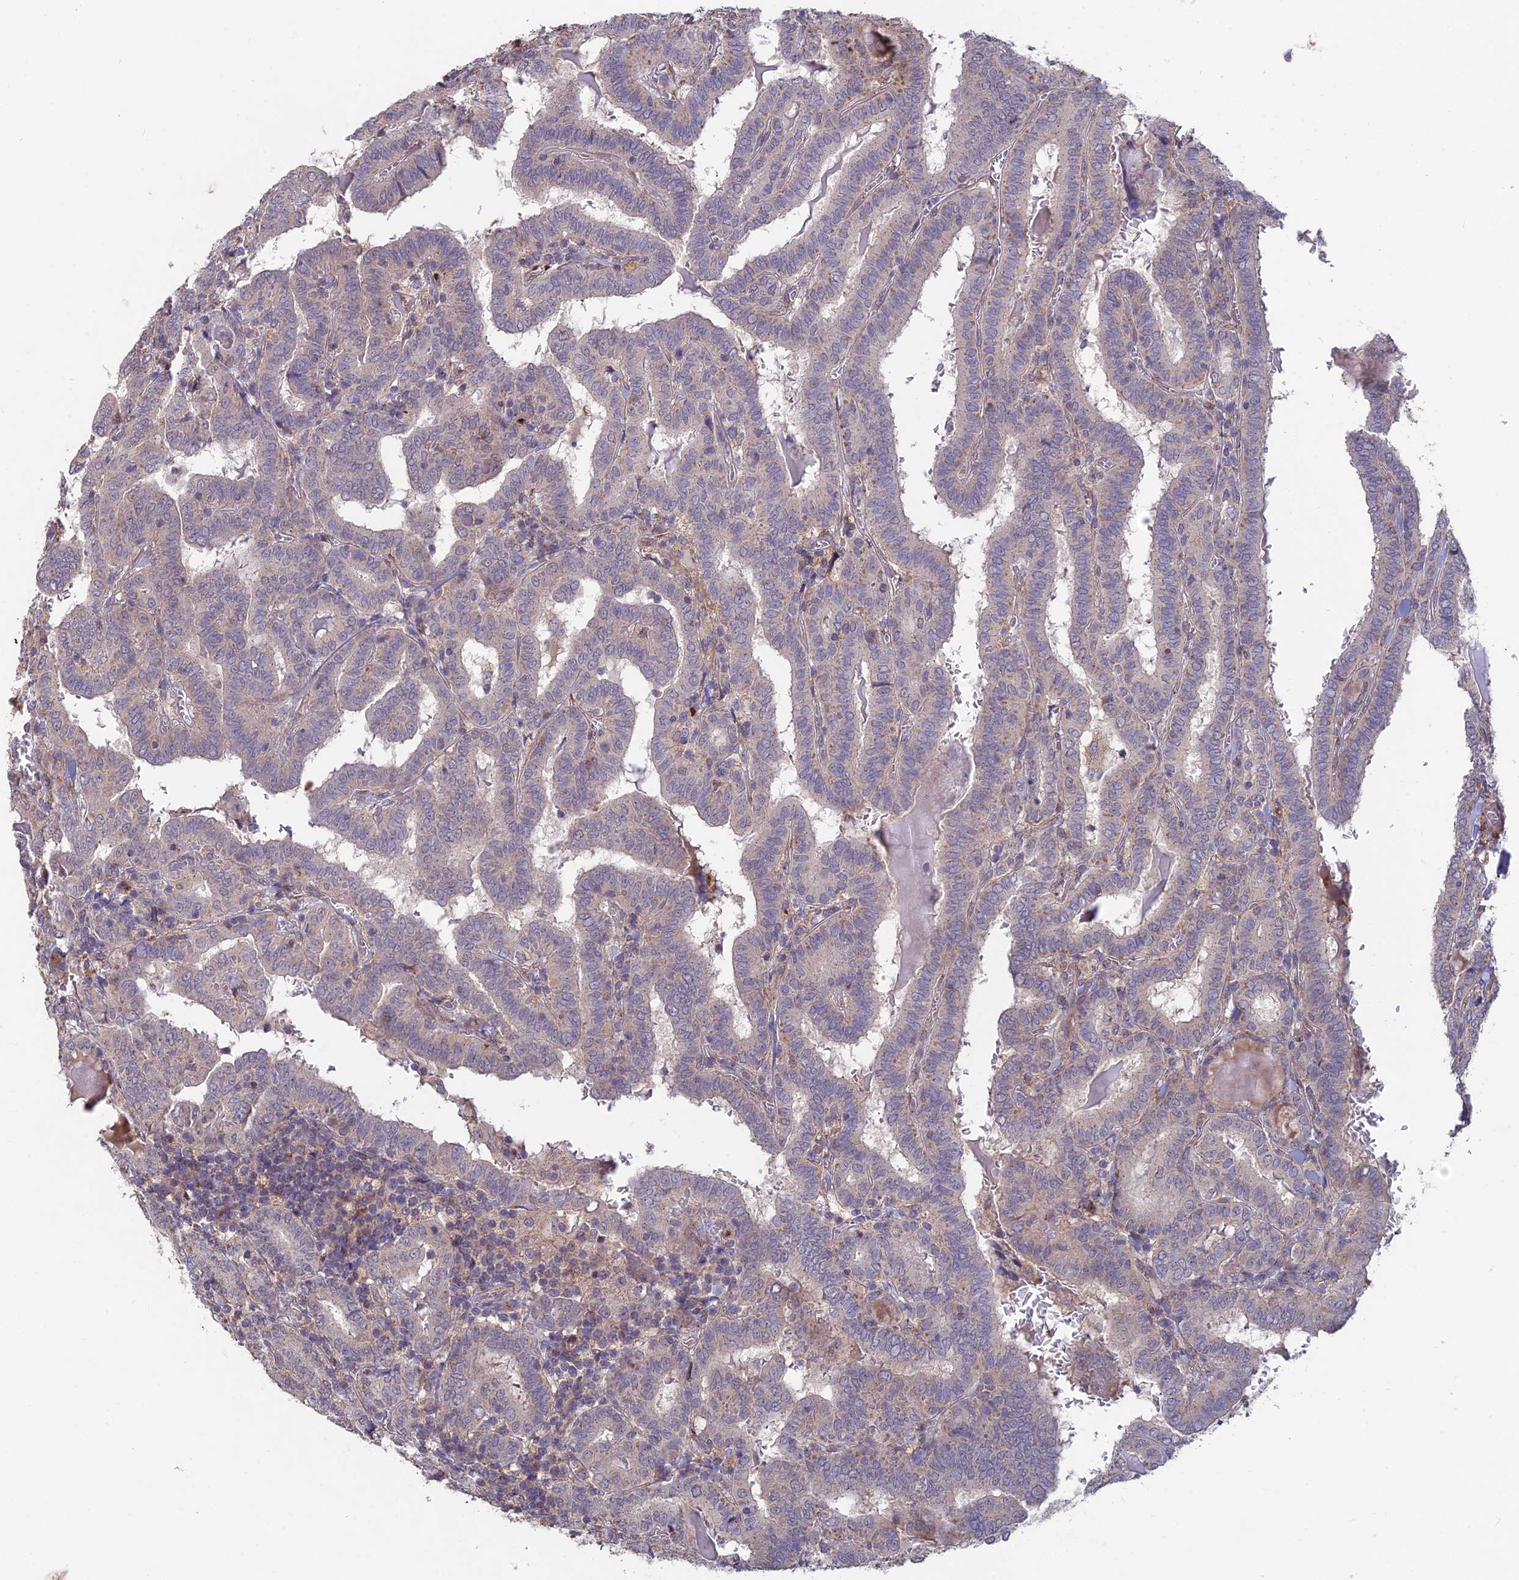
{"staining": {"intensity": "weak", "quantity": "<25%", "location": "cytoplasmic/membranous"}, "tissue": "thyroid cancer", "cell_type": "Tumor cells", "image_type": "cancer", "snomed": [{"axis": "morphology", "description": "Papillary adenocarcinoma, NOS"}, {"axis": "topography", "description": "Thyroid gland"}], "caption": "IHC of thyroid cancer reveals no expression in tumor cells.", "gene": "FOXS1", "patient": {"sex": "female", "age": 72}}